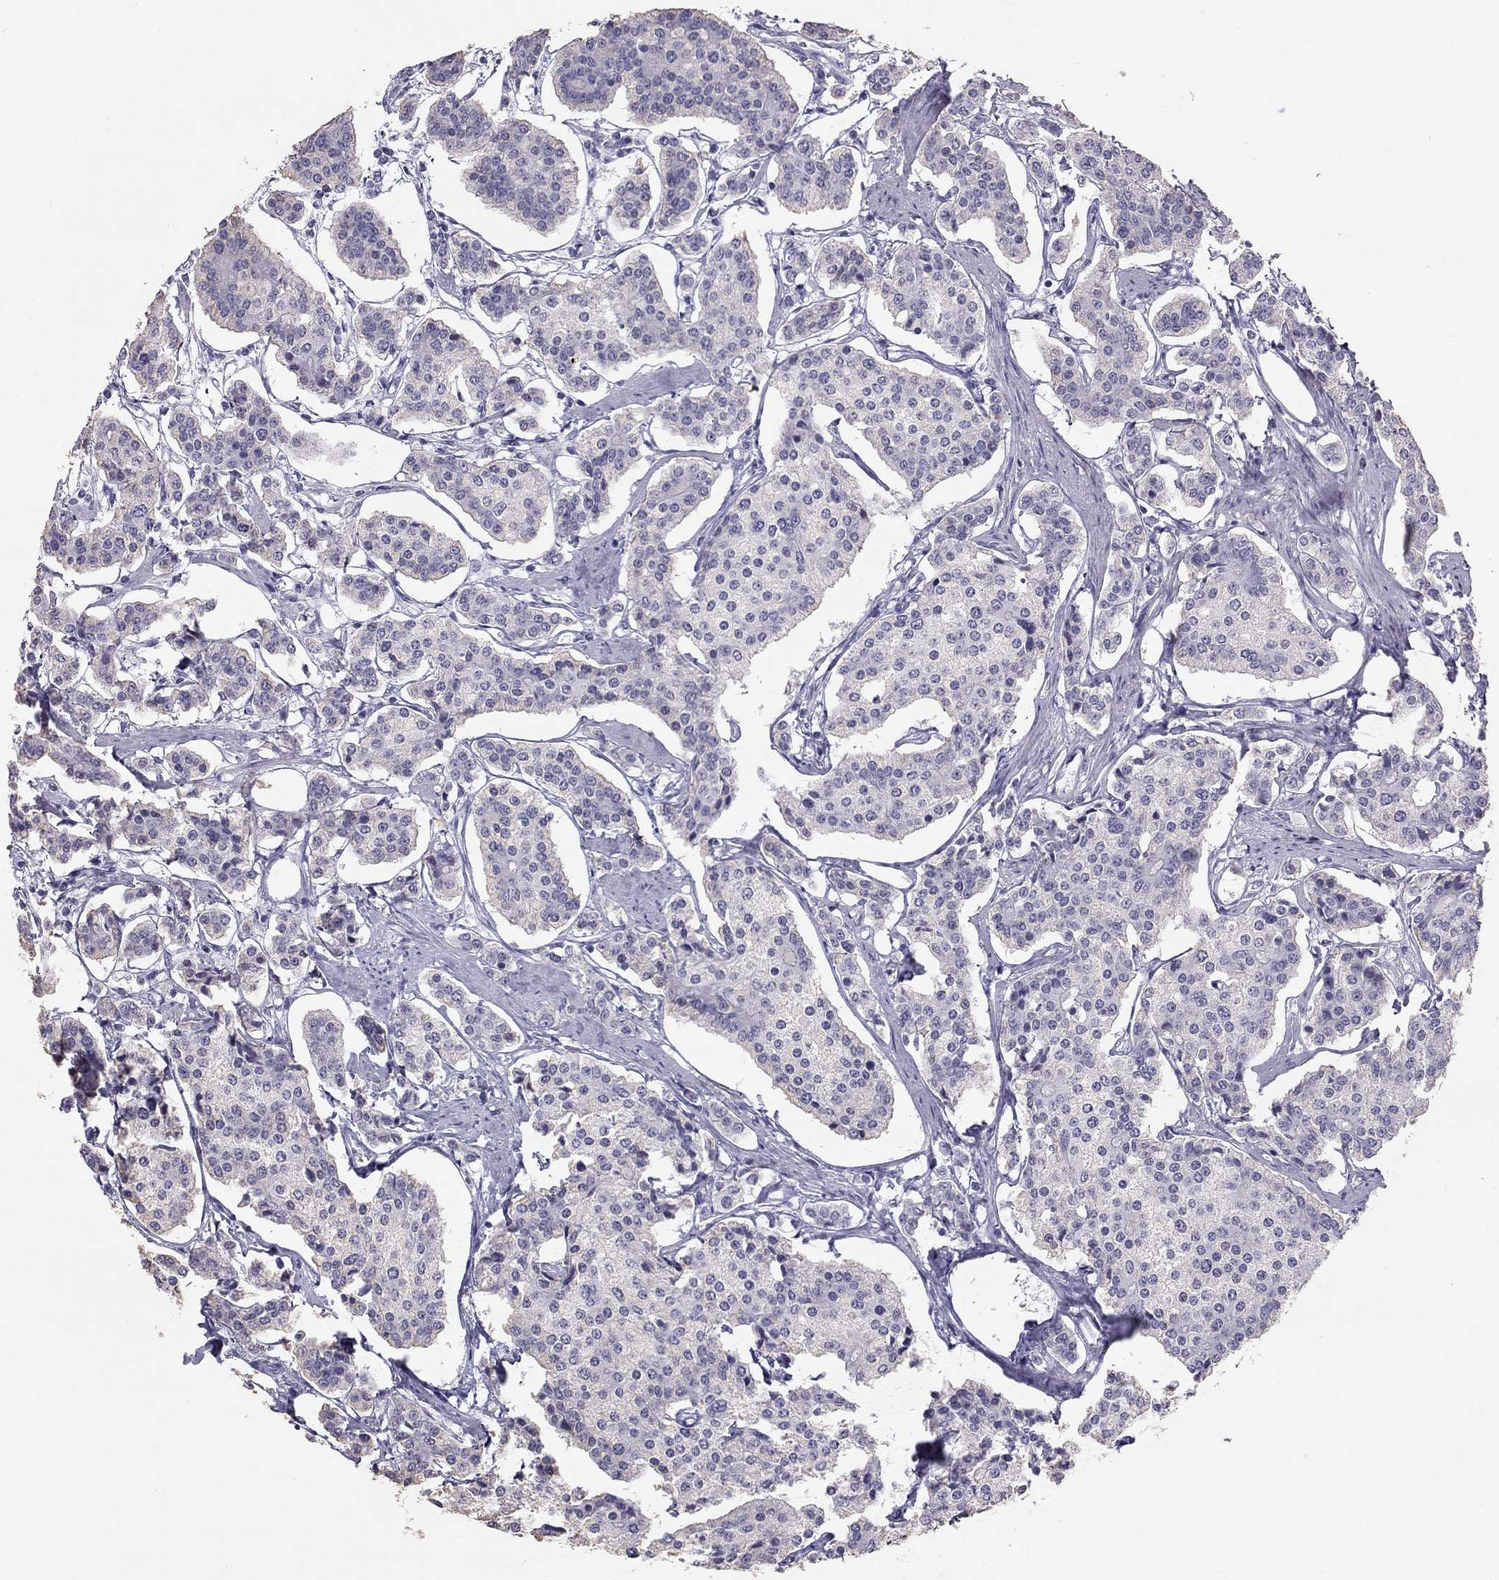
{"staining": {"intensity": "negative", "quantity": "none", "location": "none"}, "tissue": "carcinoid", "cell_type": "Tumor cells", "image_type": "cancer", "snomed": [{"axis": "morphology", "description": "Carcinoid, malignant, NOS"}, {"axis": "topography", "description": "Small intestine"}], "caption": "High power microscopy micrograph of an immunohistochemistry (IHC) histopathology image of carcinoid, revealing no significant staining in tumor cells. (DAB (3,3'-diaminobenzidine) immunohistochemistry visualized using brightfield microscopy, high magnification).", "gene": "KLRG1", "patient": {"sex": "female", "age": 65}}